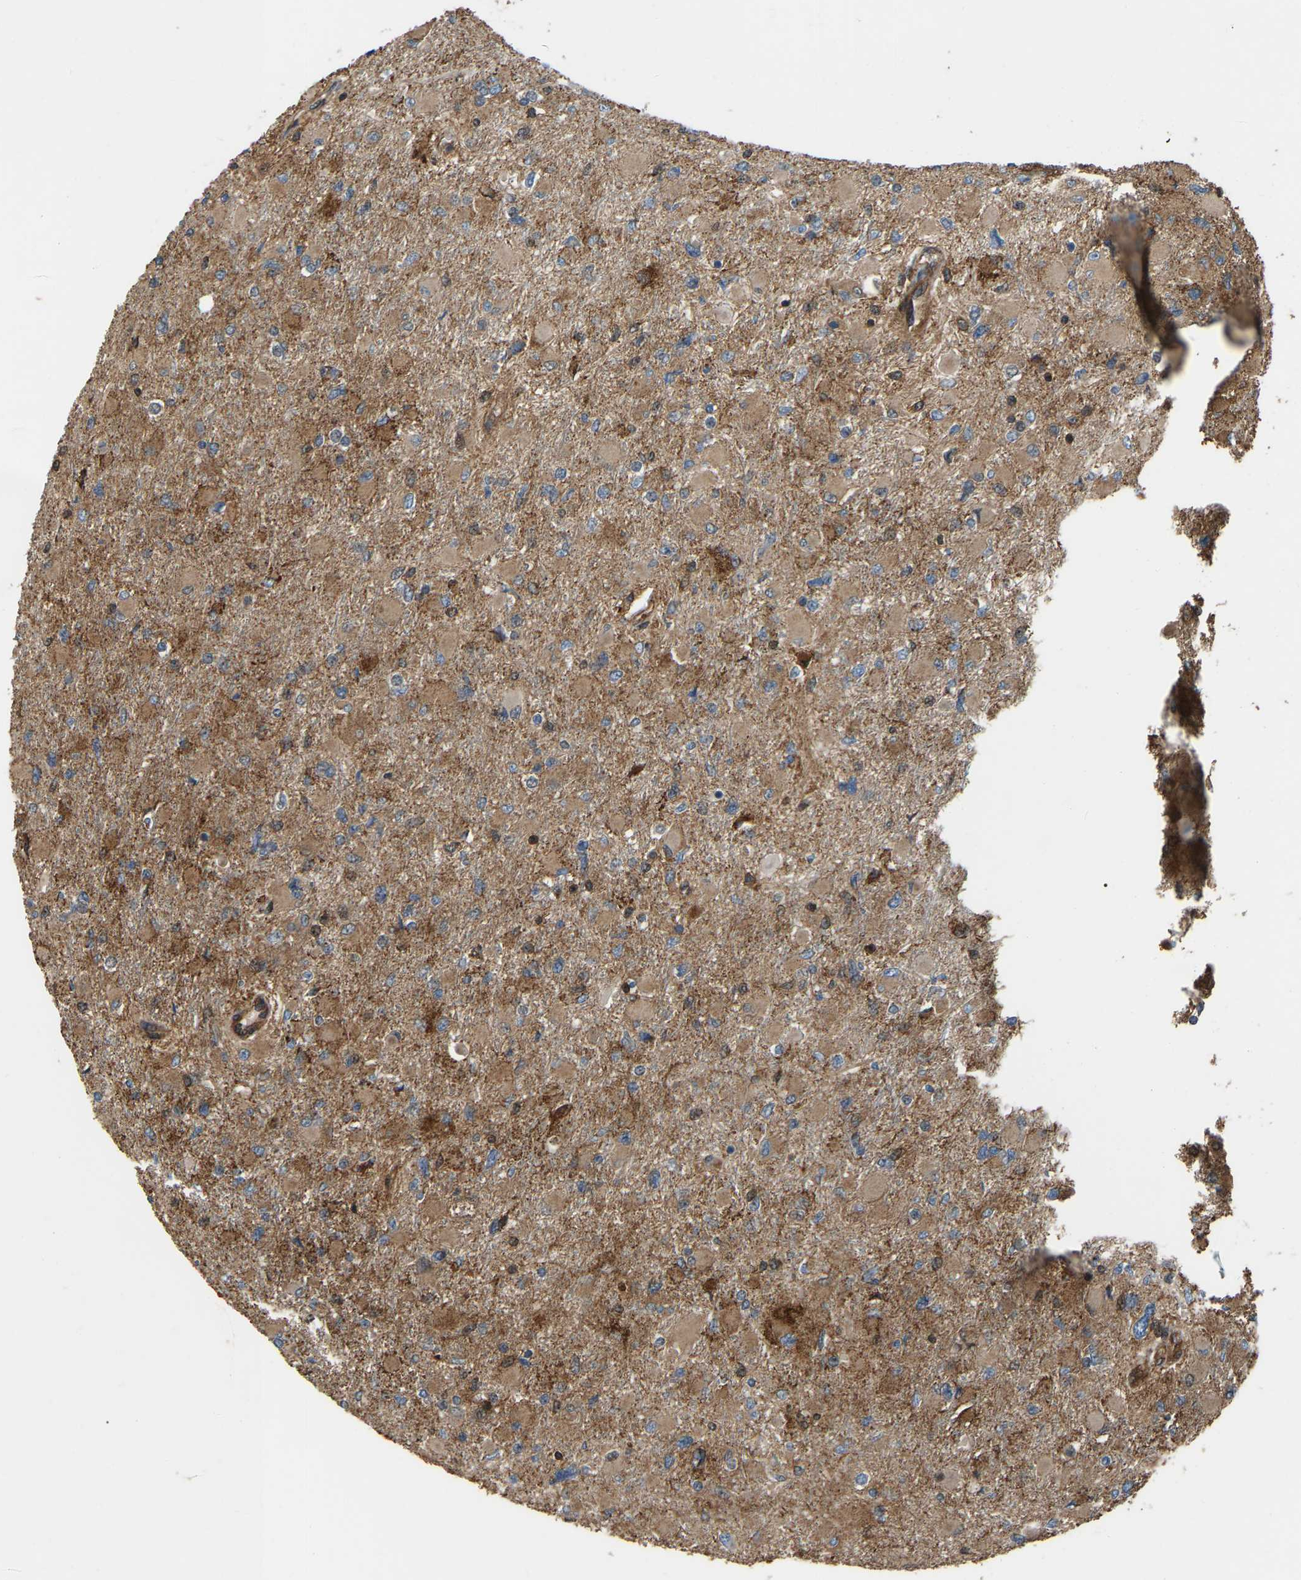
{"staining": {"intensity": "moderate", "quantity": ">75%", "location": "cytoplasmic/membranous"}, "tissue": "glioma", "cell_type": "Tumor cells", "image_type": "cancer", "snomed": [{"axis": "morphology", "description": "Glioma, malignant, High grade"}, {"axis": "topography", "description": "Cerebral cortex"}], "caption": "Immunohistochemical staining of glioma shows moderate cytoplasmic/membranous protein positivity in approximately >75% of tumor cells.", "gene": "SAMD9L", "patient": {"sex": "female", "age": 36}}